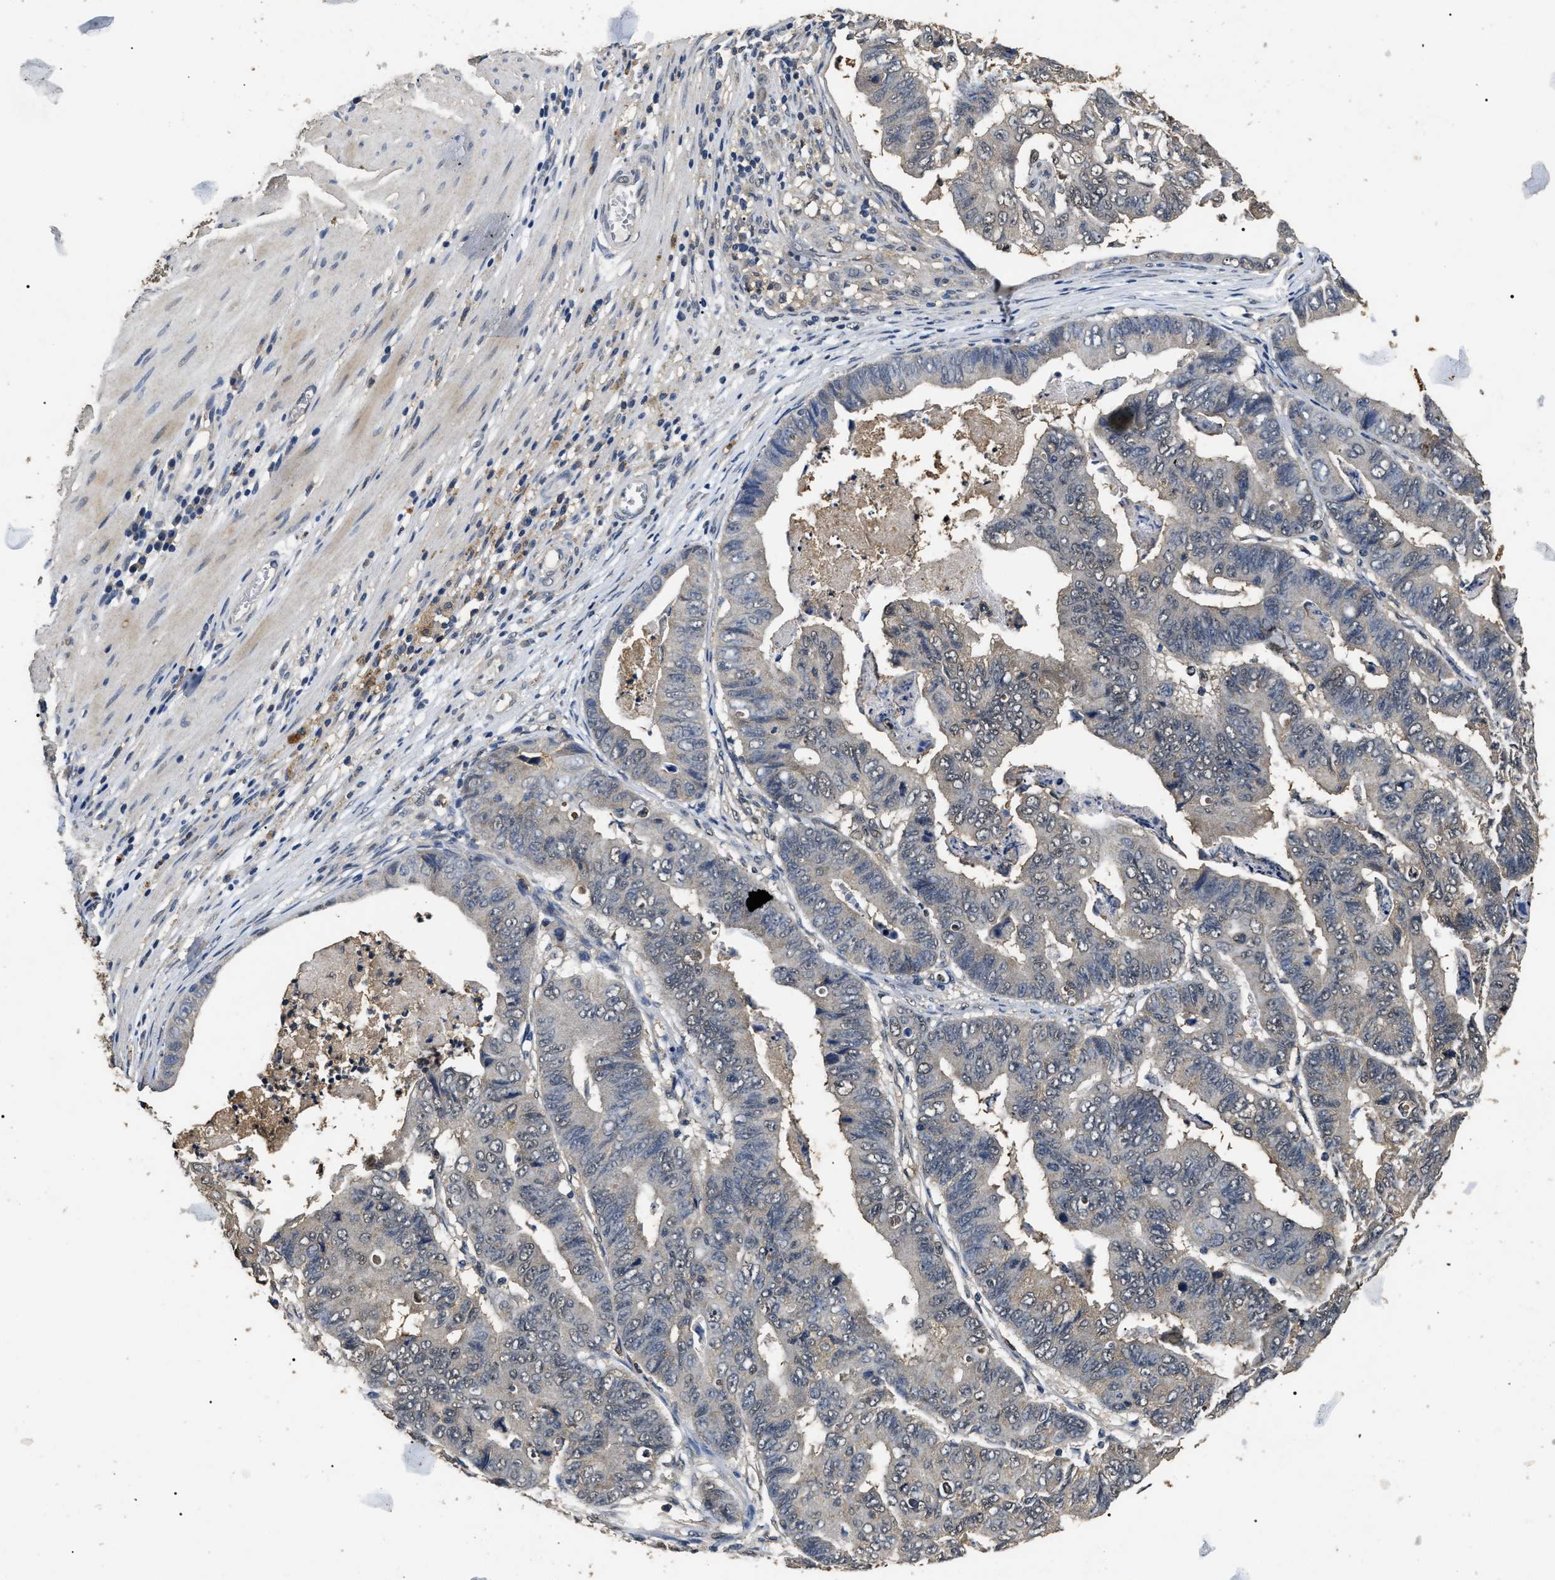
{"staining": {"intensity": "negative", "quantity": "none", "location": "none"}, "tissue": "stomach cancer", "cell_type": "Tumor cells", "image_type": "cancer", "snomed": [{"axis": "morphology", "description": "Adenocarcinoma, NOS"}, {"axis": "topography", "description": "Stomach, lower"}], "caption": "A histopathology image of human stomach adenocarcinoma is negative for staining in tumor cells. (DAB immunohistochemistry (IHC) visualized using brightfield microscopy, high magnification).", "gene": "PSMD8", "patient": {"sex": "male", "age": 77}}